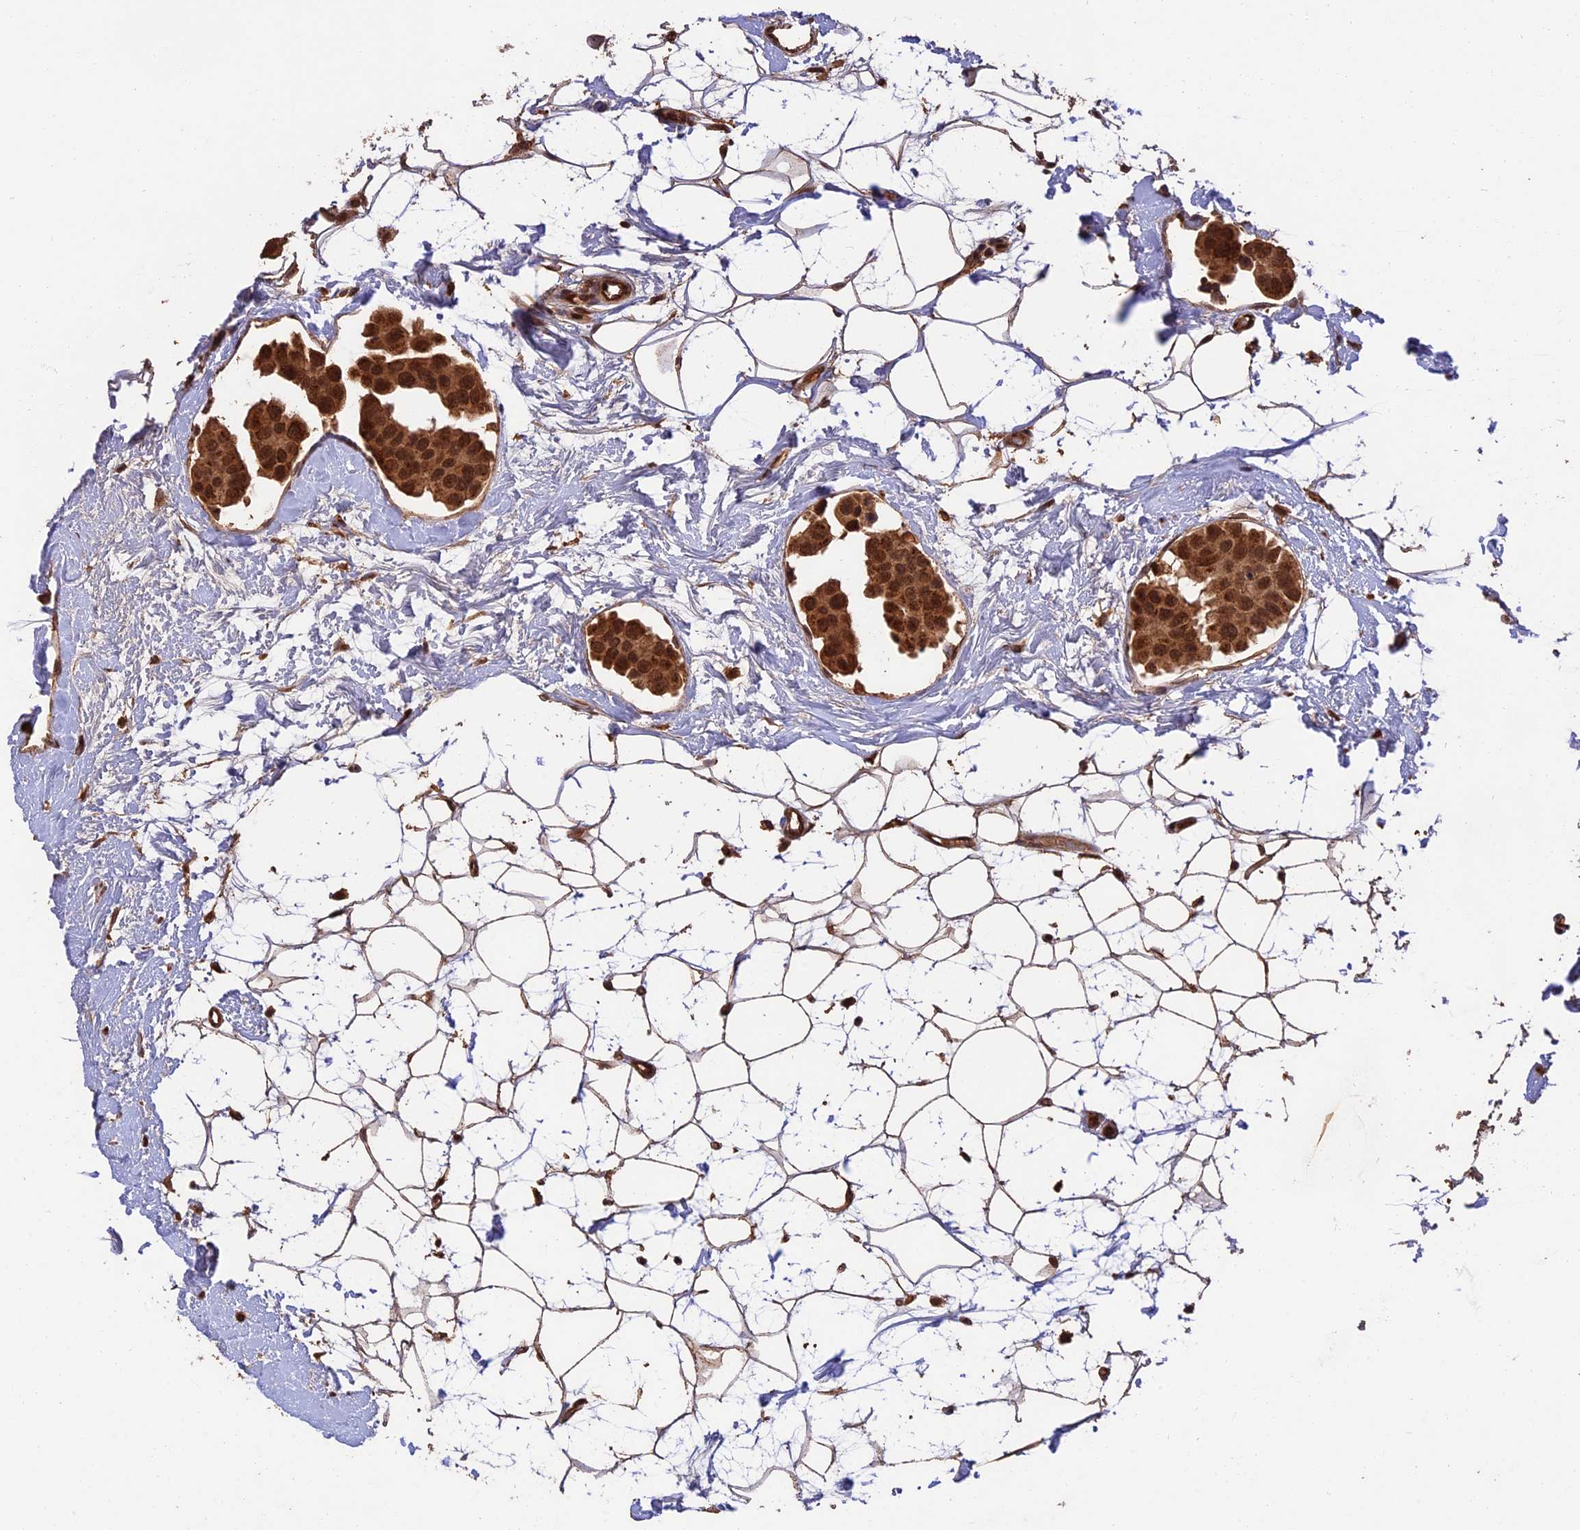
{"staining": {"intensity": "strong", "quantity": ">75%", "location": "cytoplasmic/membranous,nuclear"}, "tissue": "breast cancer", "cell_type": "Tumor cells", "image_type": "cancer", "snomed": [{"axis": "morphology", "description": "Normal tissue, NOS"}, {"axis": "morphology", "description": "Duct carcinoma"}, {"axis": "topography", "description": "Breast"}], "caption": "IHC of human breast invasive ductal carcinoma displays high levels of strong cytoplasmic/membranous and nuclear staining in about >75% of tumor cells.", "gene": "ESCO1", "patient": {"sex": "female", "age": 39}}